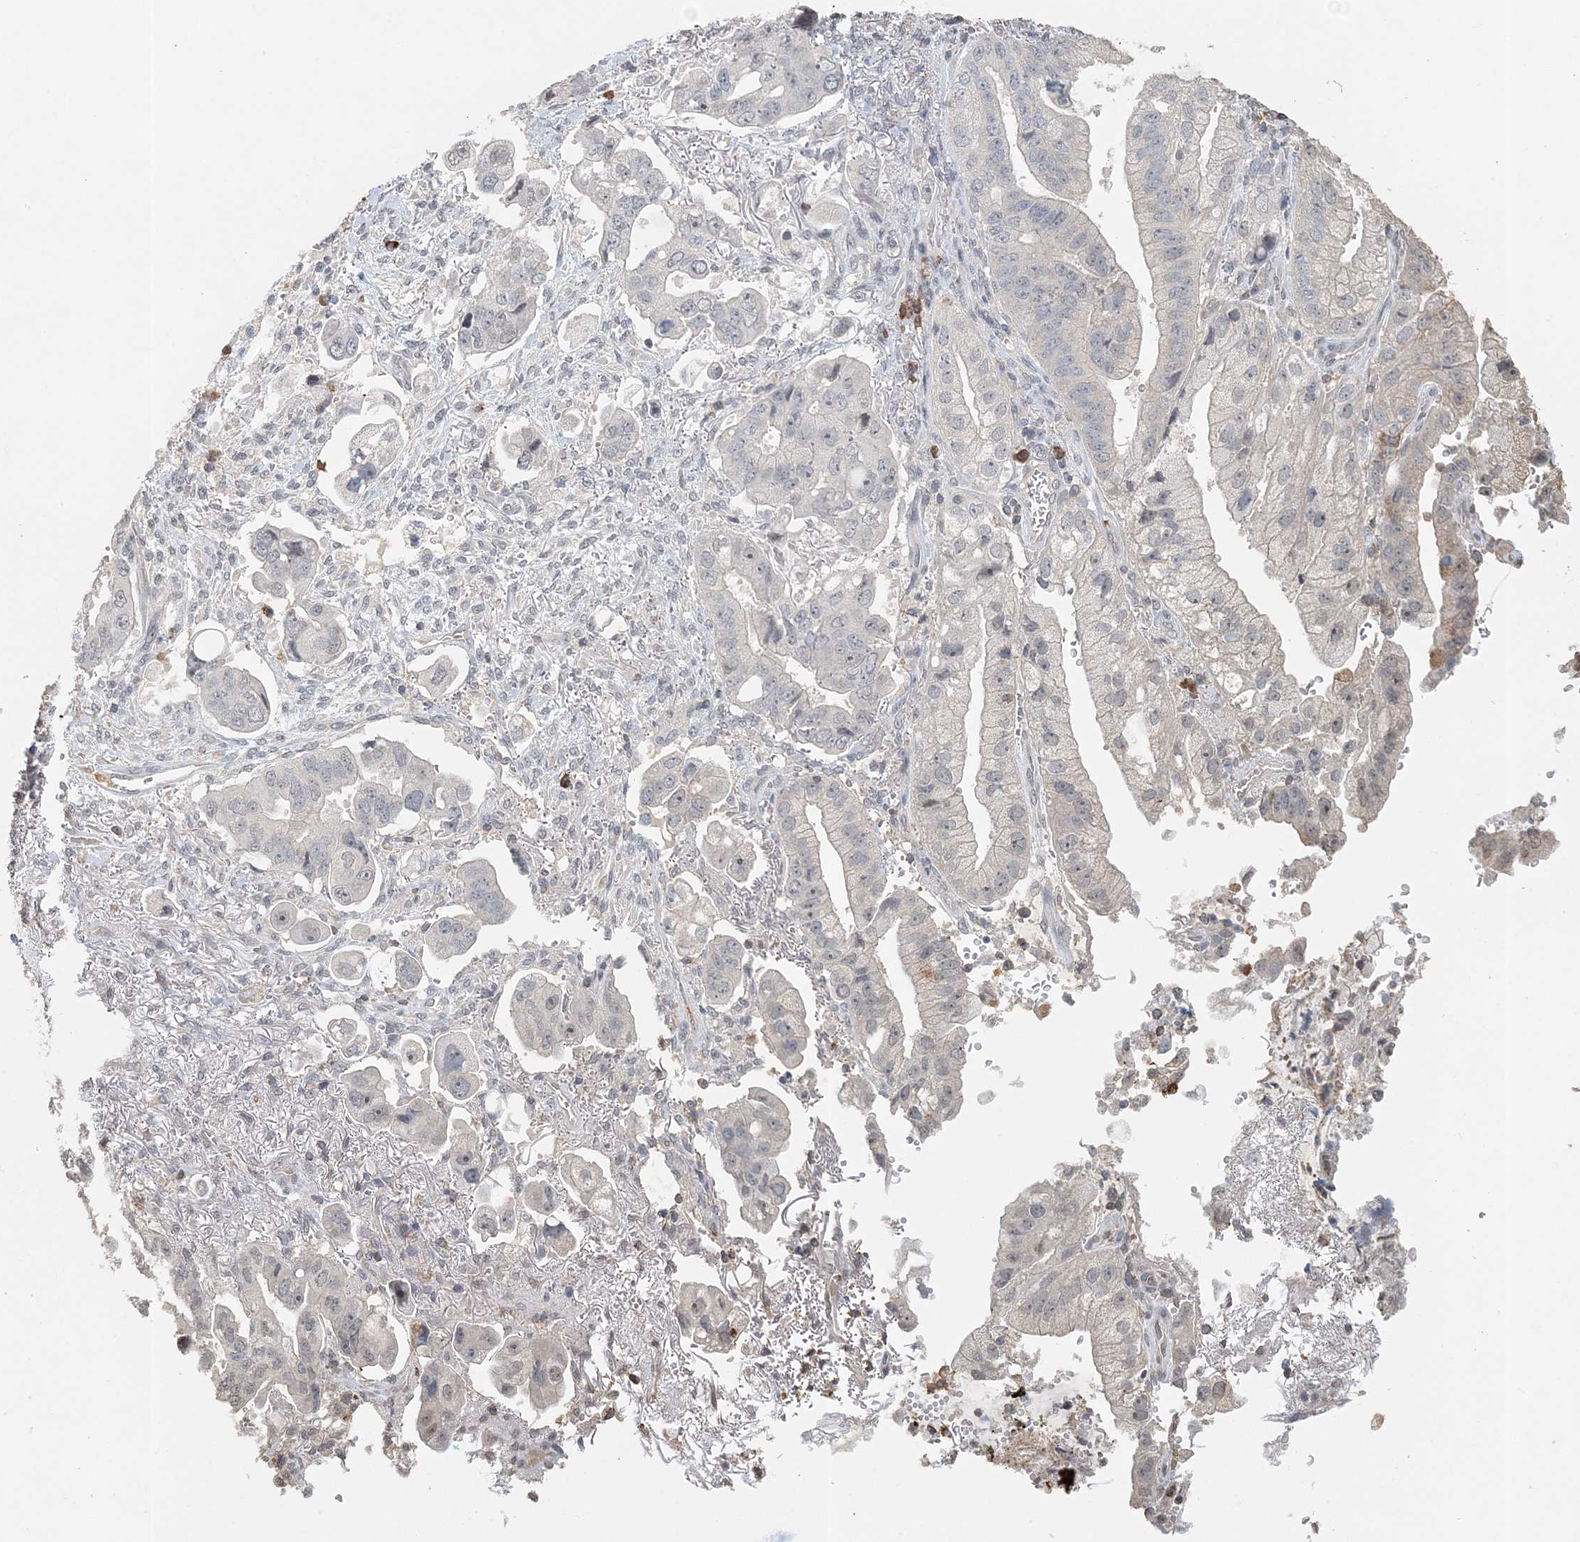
{"staining": {"intensity": "negative", "quantity": "none", "location": "none"}, "tissue": "stomach cancer", "cell_type": "Tumor cells", "image_type": "cancer", "snomed": [{"axis": "morphology", "description": "Adenocarcinoma, NOS"}, {"axis": "topography", "description": "Stomach"}], "caption": "The image reveals no staining of tumor cells in stomach cancer.", "gene": "FAM110A", "patient": {"sex": "male", "age": 62}}